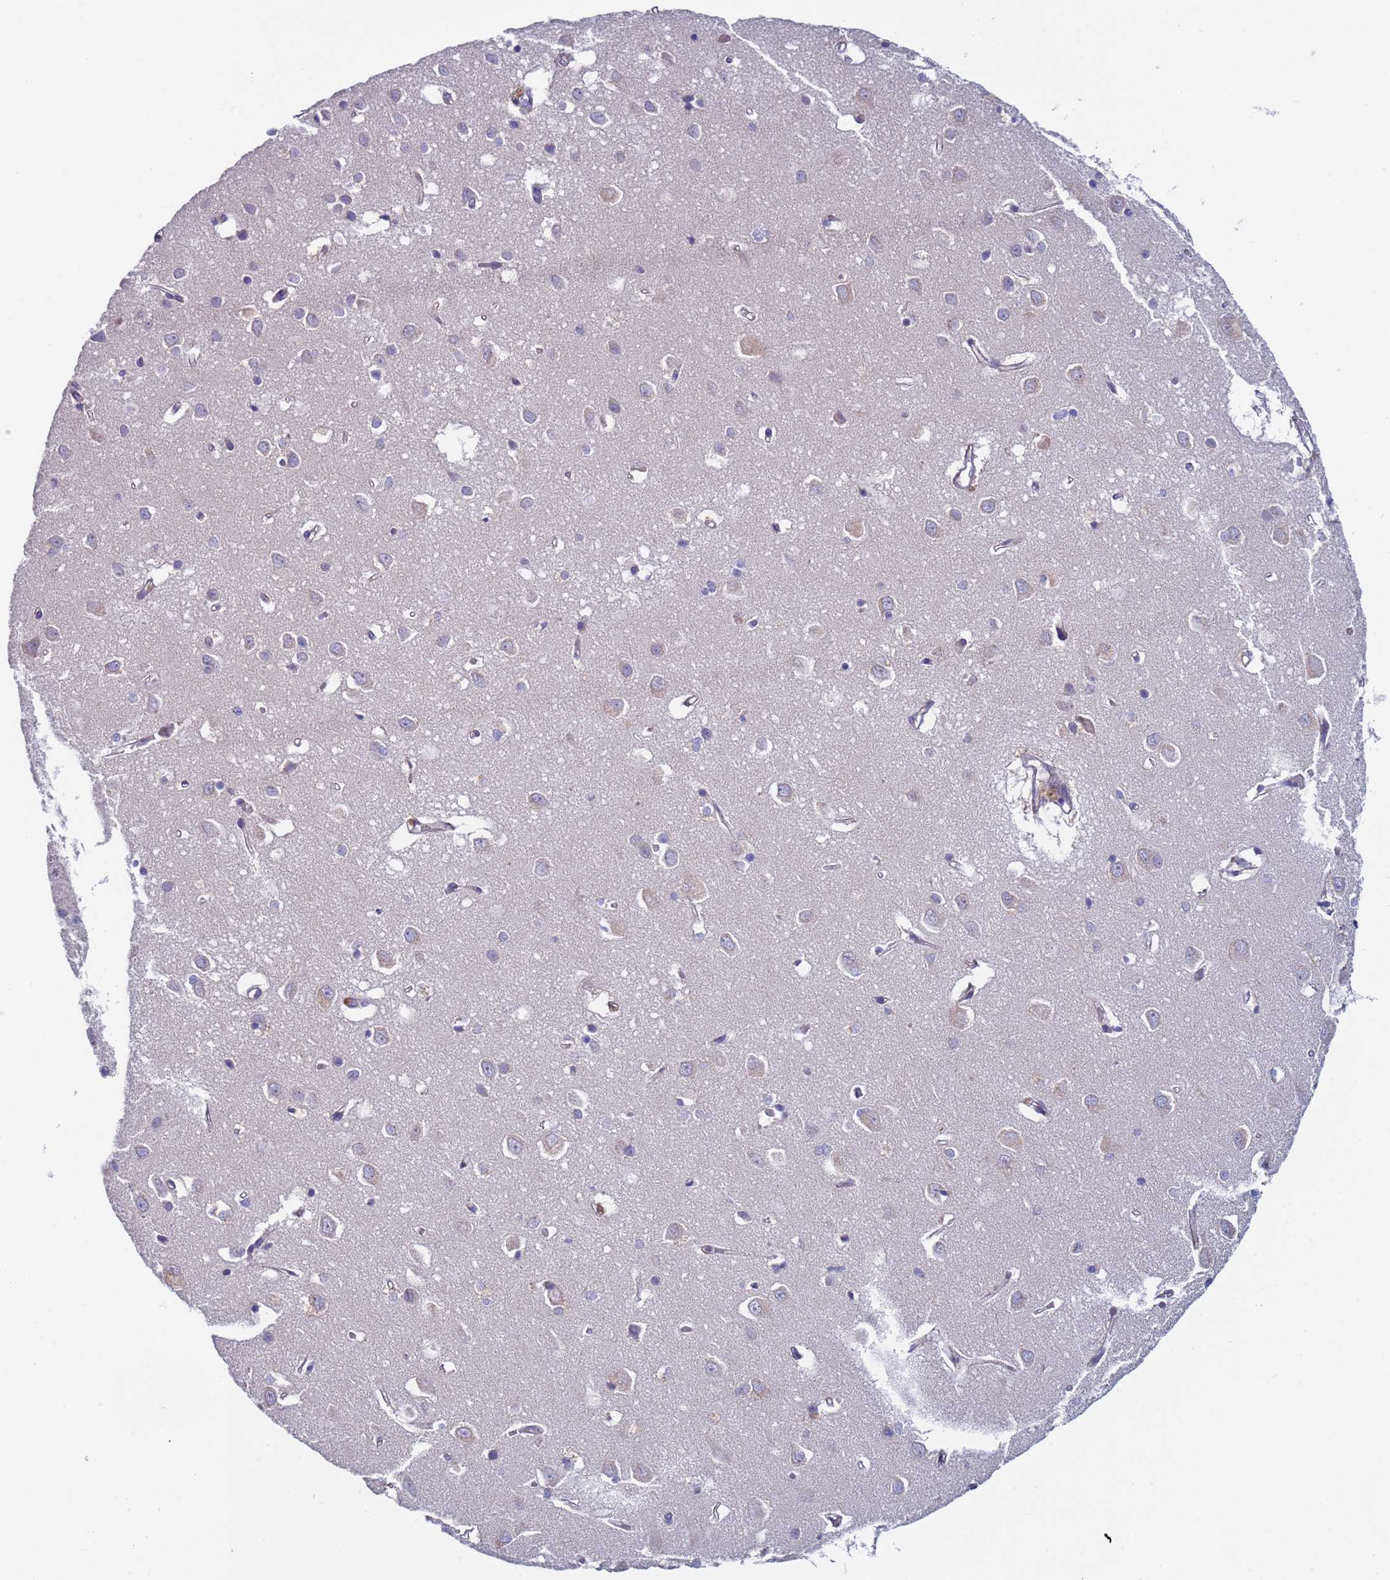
{"staining": {"intensity": "negative", "quantity": "none", "location": "none"}, "tissue": "cerebral cortex", "cell_type": "Endothelial cells", "image_type": "normal", "snomed": [{"axis": "morphology", "description": "Normal tissue, NOS"}, {"axis": "topography", "description": "Cerebral cortex"}], "caption": "This image is of unremarkable cerebral cortex stained with immunohistochemistry (IHC) to label a protein in brown with the nuclei are counter-stained blue. There is no staining in endothelial cells.", "gene": "ZNF248", "patient": {"sex": "female", "age": 64}}